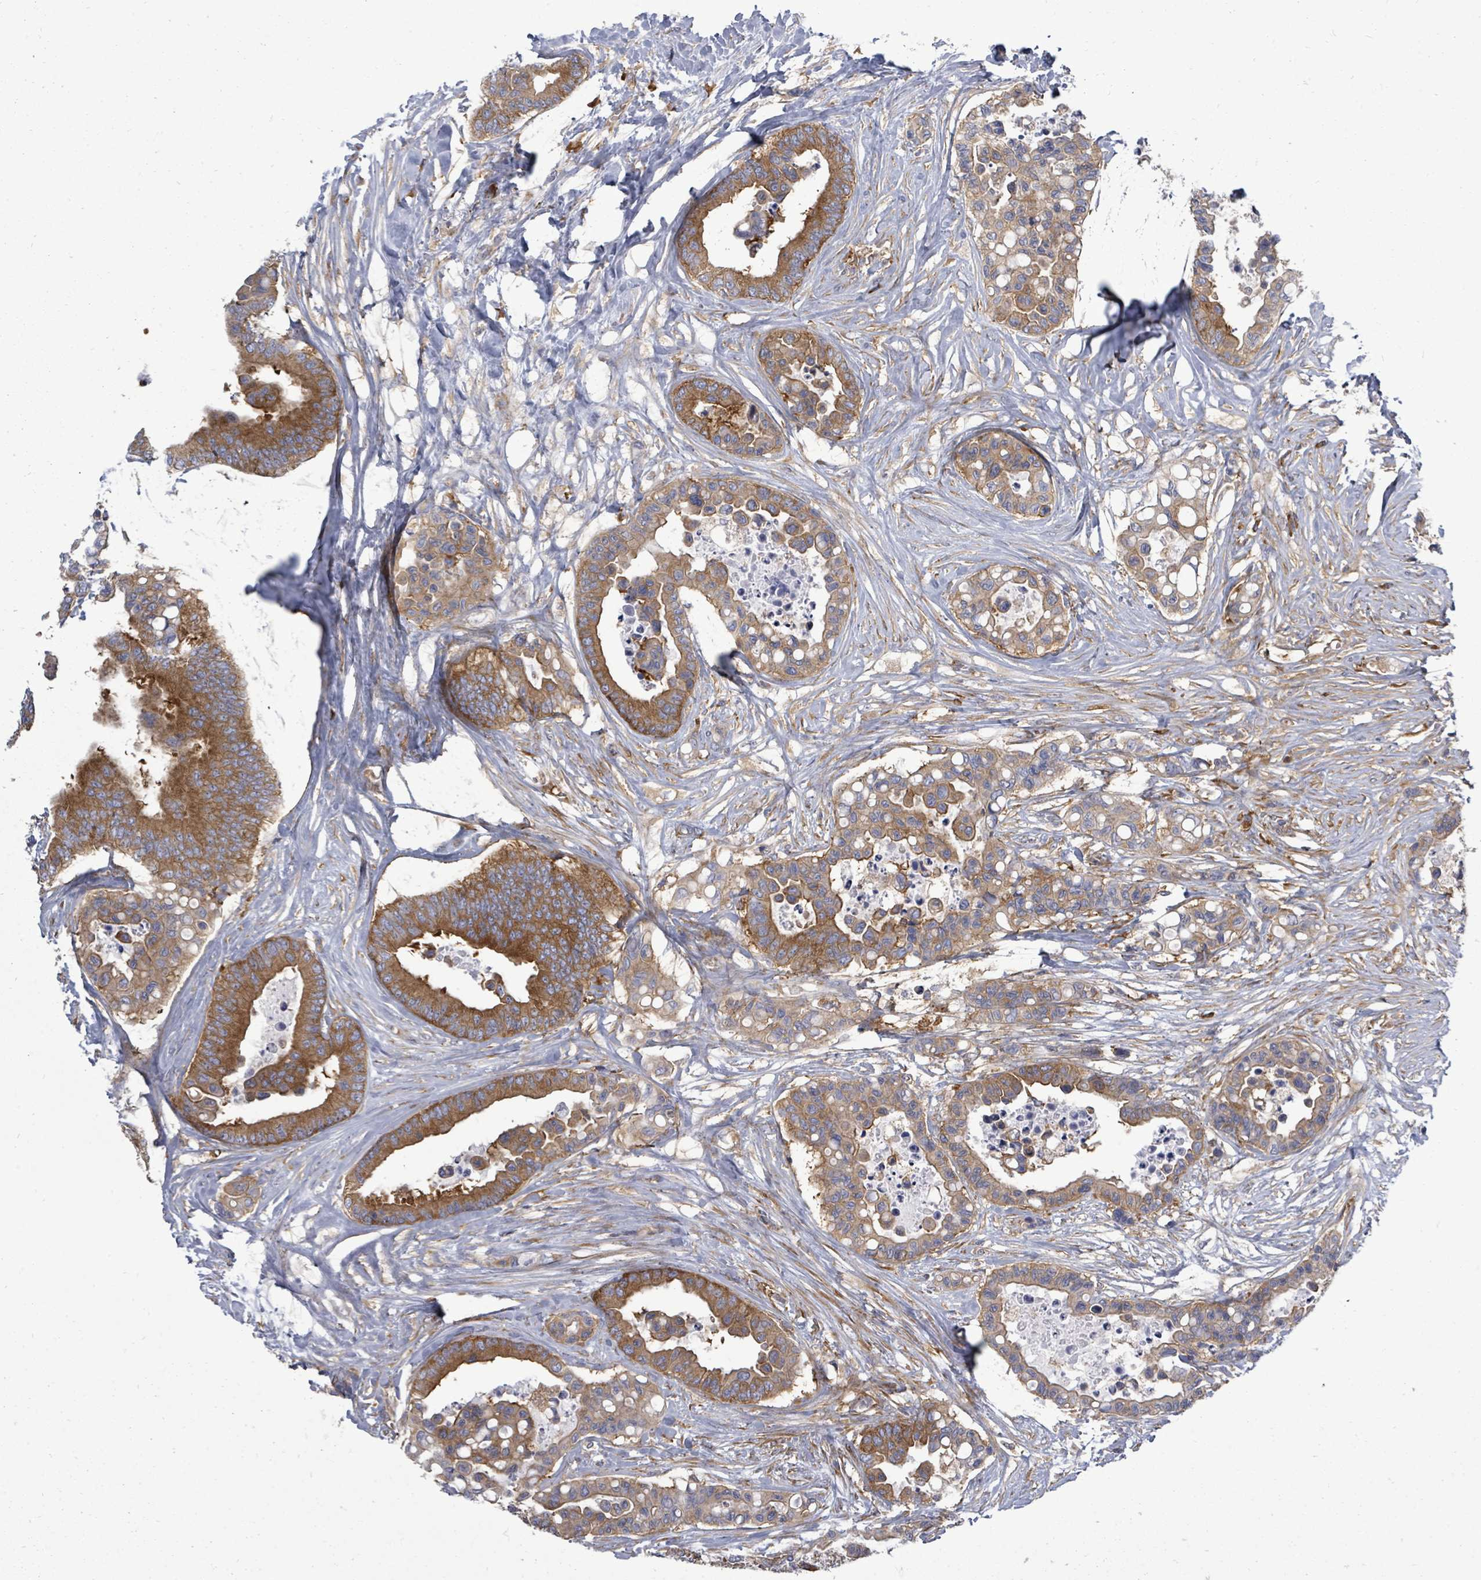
{"staining": {"intensity": "moderate", "quantity": ">75%", "location": "cytoplasmic/membranous"}, "tissue": "colorectal cancer", "cell_type": "Tumor cells", "image_type": "cancer", "snomed": [{"axis": "morphology", "description": "Adenocarcinoma, NOS"}, {"axis": "topography", "description": "Colon"}], "caption": "The micrograph exhibits immunohistochemical staining of adenocarcinoma (colorectal). There is moderate cytoplasmic/membranous expression is identified in about >75% of tumor cells.", "gene": "EIF3C", "patient": {"sex": "male", "age": 82}}